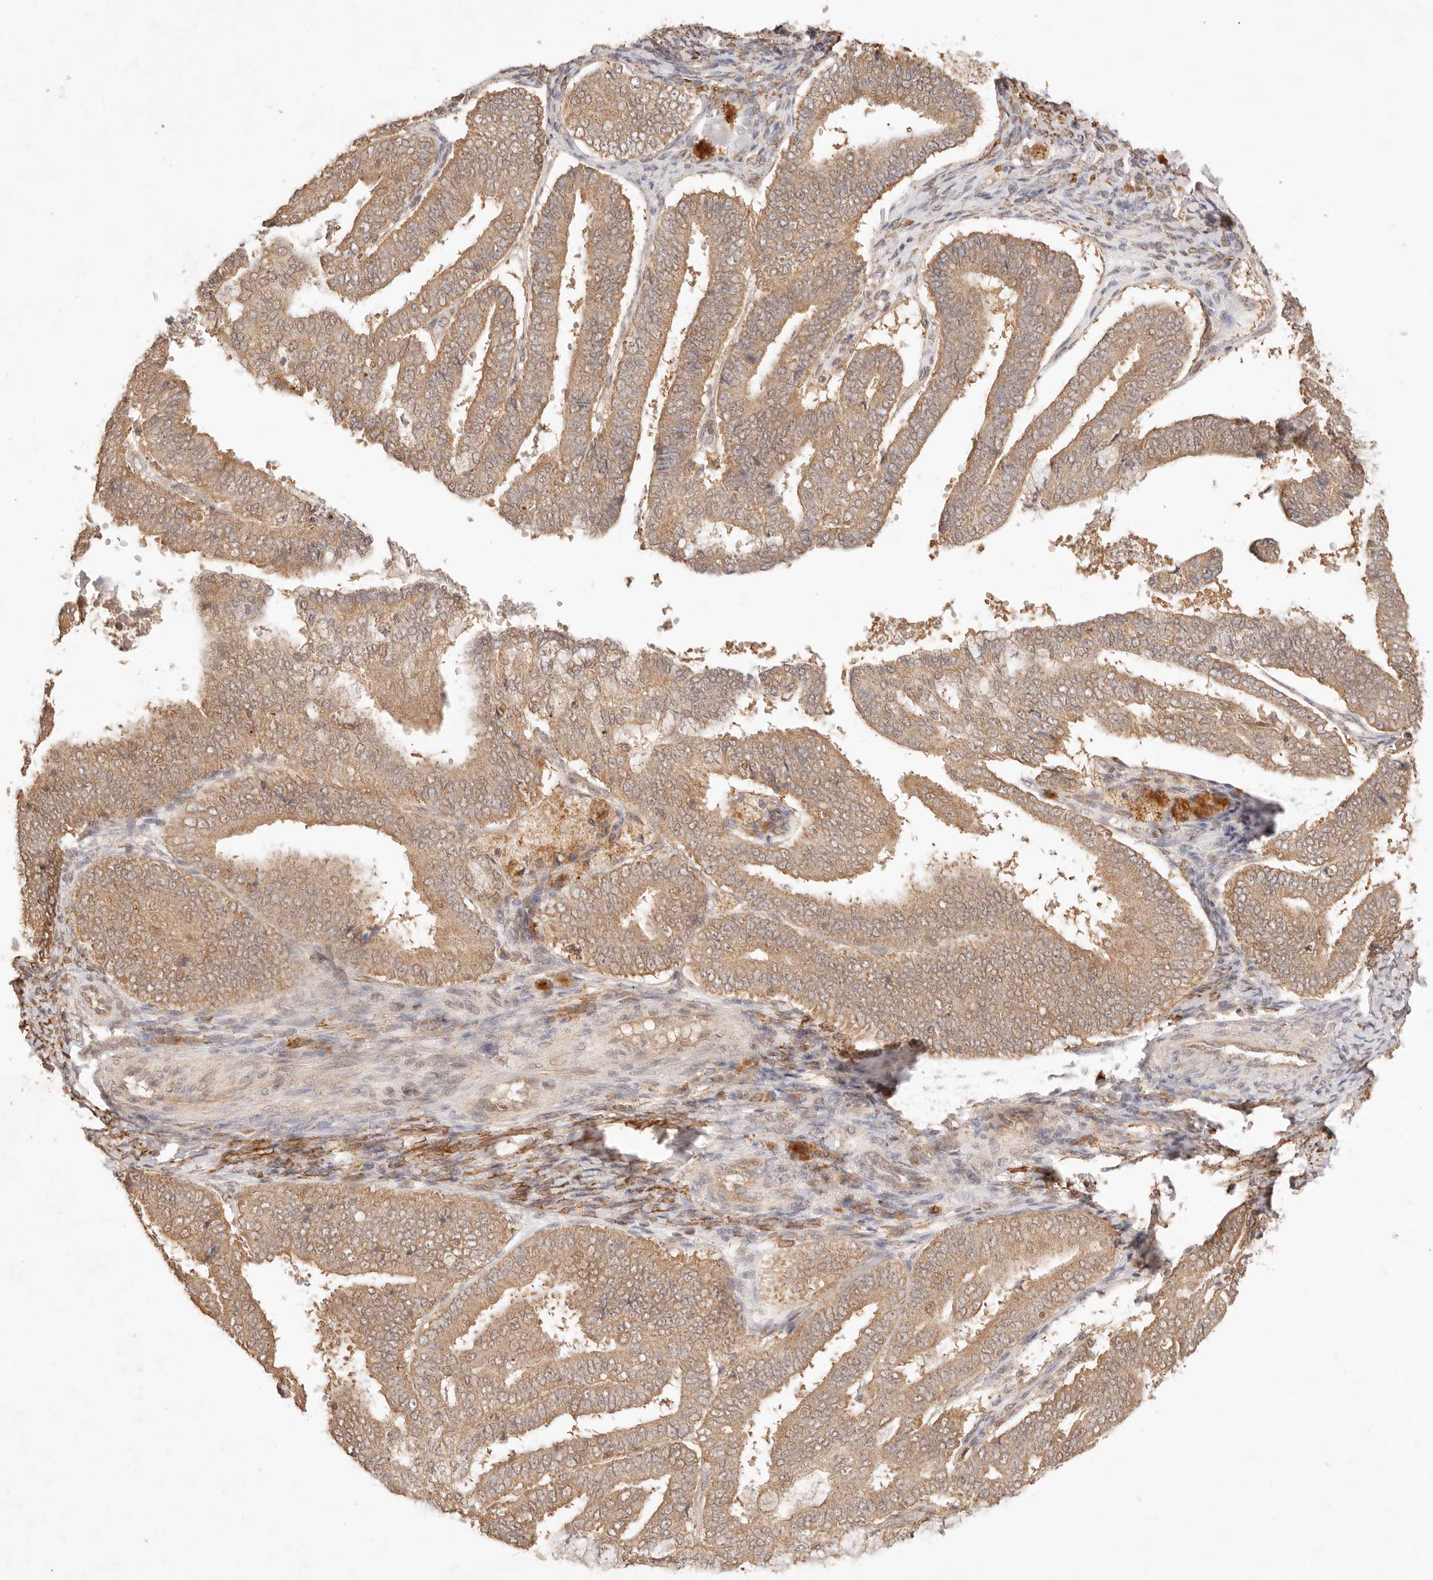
{"staining": {"intensity": "moderate", "quantity": ">75%", "location": "cytoplasmic/membranous"}, "tissue": "endometrial cancer", "cell_type": "Tumor cells", "image_type": "cancer", "snomed": [{"axis": "morphology", "description": "Adenocarcinoma, NOS"}, {"axis": "topography", "description": "Endometrium"}], "caption": "Immunohistochemical staining of human endometrial adenocarcinoma demonstrates medium levels of moderate cytoplasmic/membranous protein staining in about >75% of tumor cells.", "gene": "TRIM11", "patient": {"sex": "female", "age": 63}}